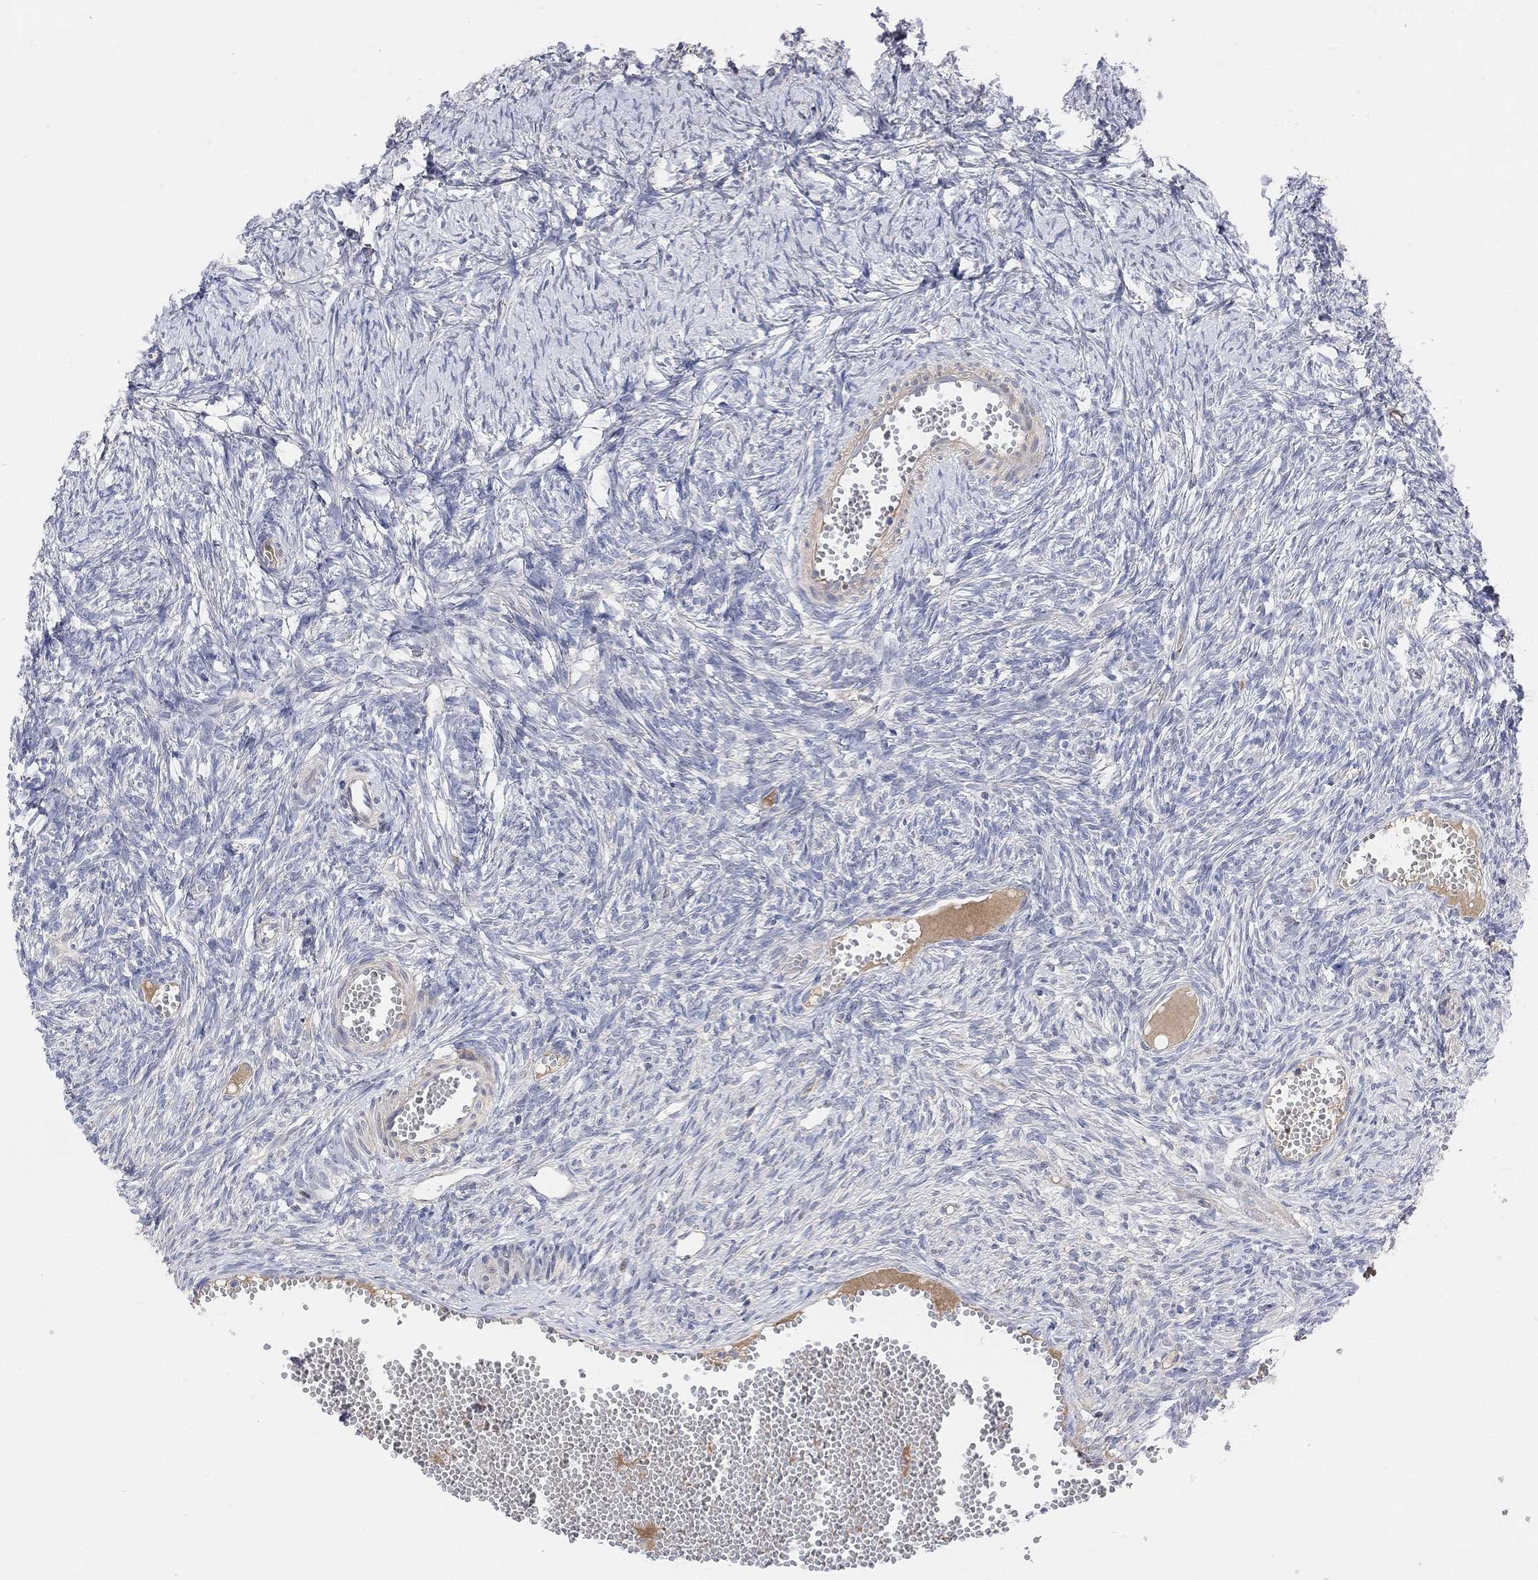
{"staining": {"intensity": "negative", "quantity": "none", "location": "none"}, "tissue": "ovary", "cell_type": "Follicle cells", "image_type": "normal", "snomed": [{"axis": "morphology", "description": "Normal tissue, NOS"}, {"axis": "topography", "description": "Ovary"}], "caption": "This is an IHC histopathology image of unremarkable ovary. There is no staining in follicle cells.", "gene": "HCRTR1", "patient": {"sex": "female", "age": 43}}